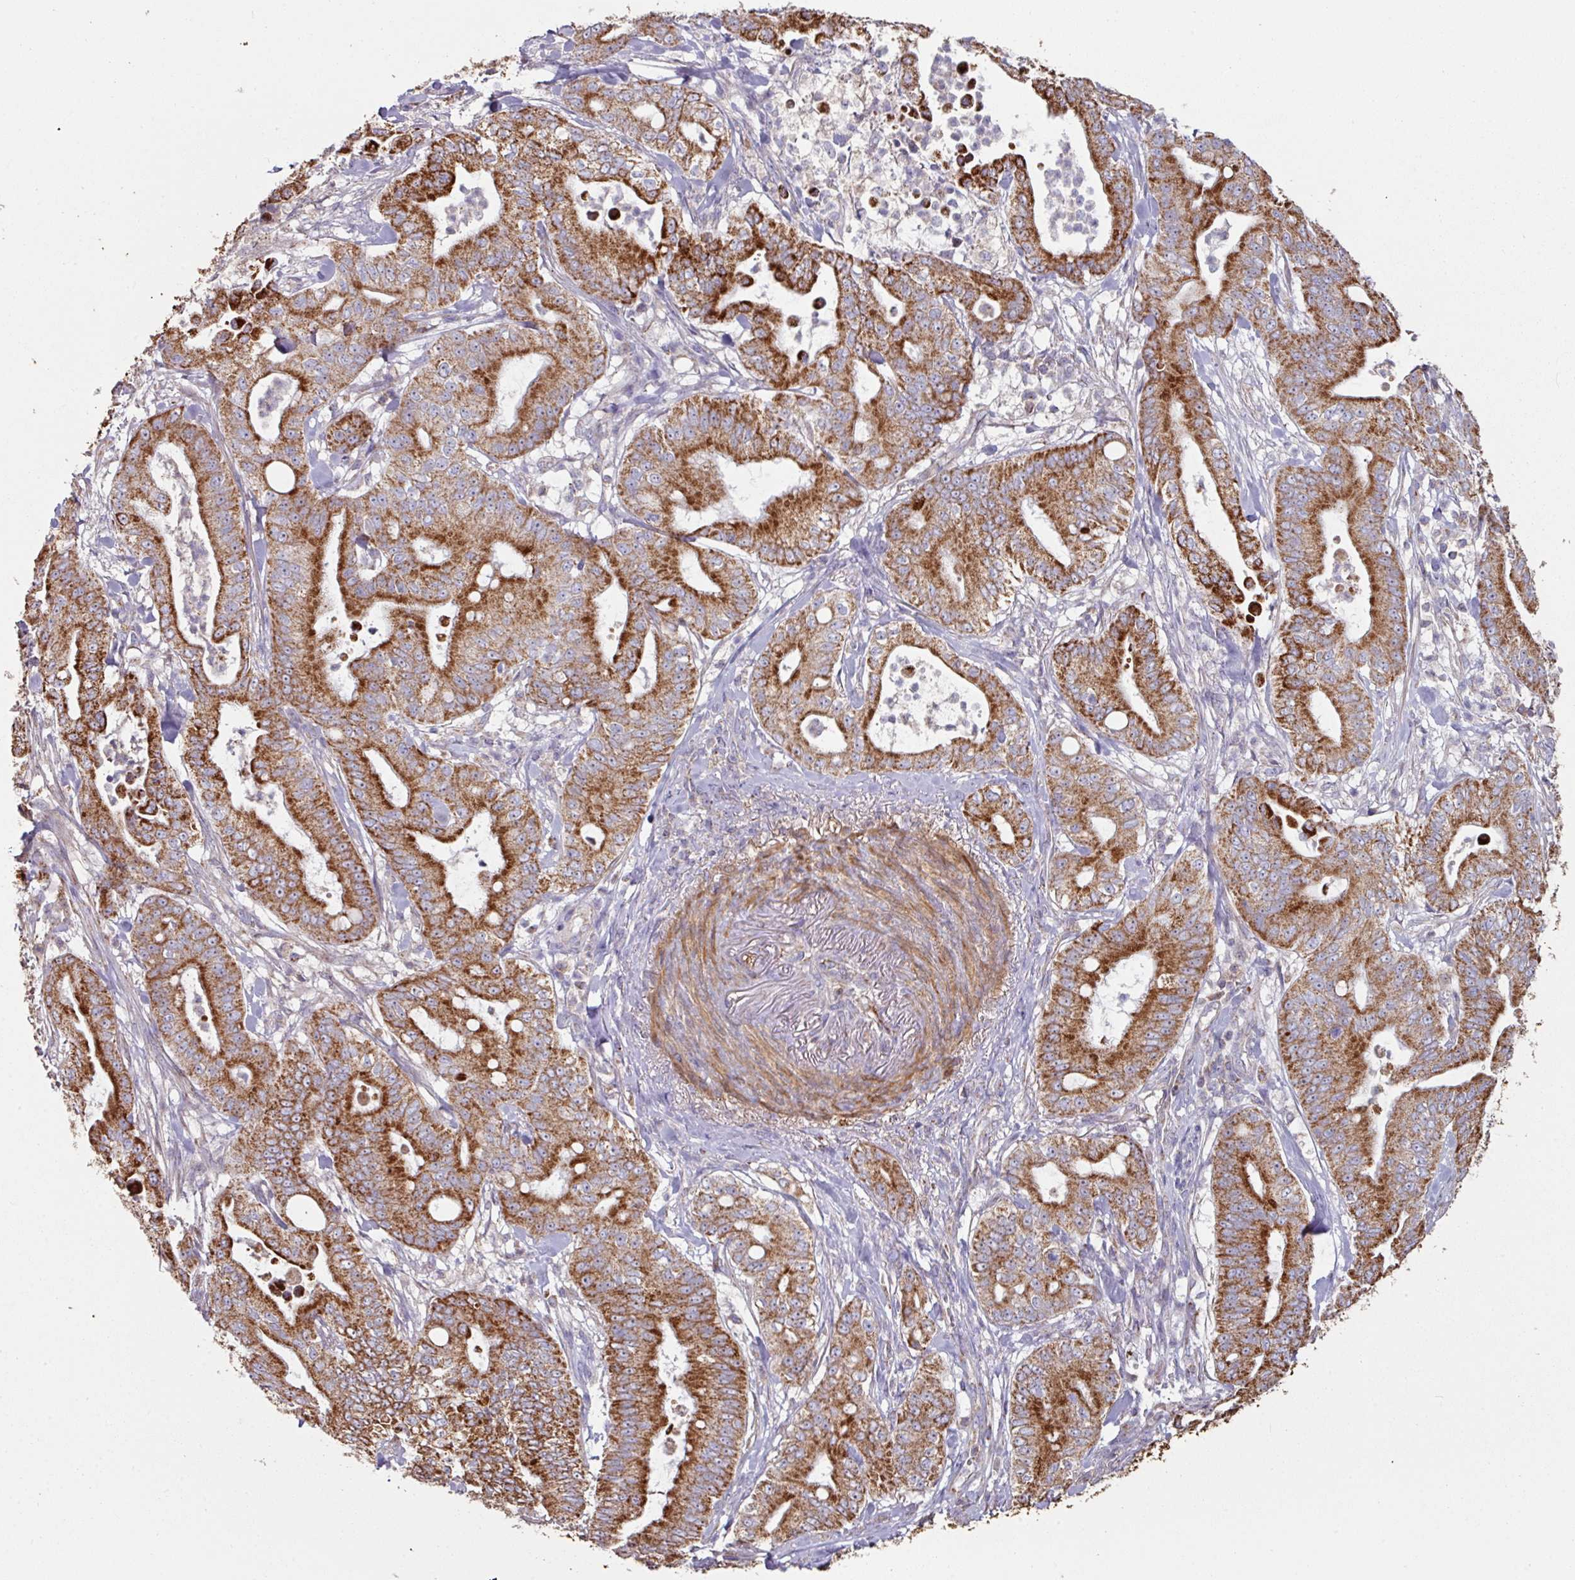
{"staining": {"intensity": "strong", "quantity": ">75%", "location": "cytoplasmic/membranous"}, "tissue": "pancreatic cancer", "cell_type": "Tumor cells", "image_type": "cancer", "snomed": [{"axis": "morphology", "description": "Adenocarcinoma, NOS"}, {"axis": "topography", "description": "Pancreas"}], "caption": "Immunohistochemical staining of human pancreatic adenocarcinoma reveals high levels of strong cytoplasmic/membranous positivity in approximately >75% of tumor cells.", "gene": "OR2D3", "patient": {"sex": "male", "age": 71}}